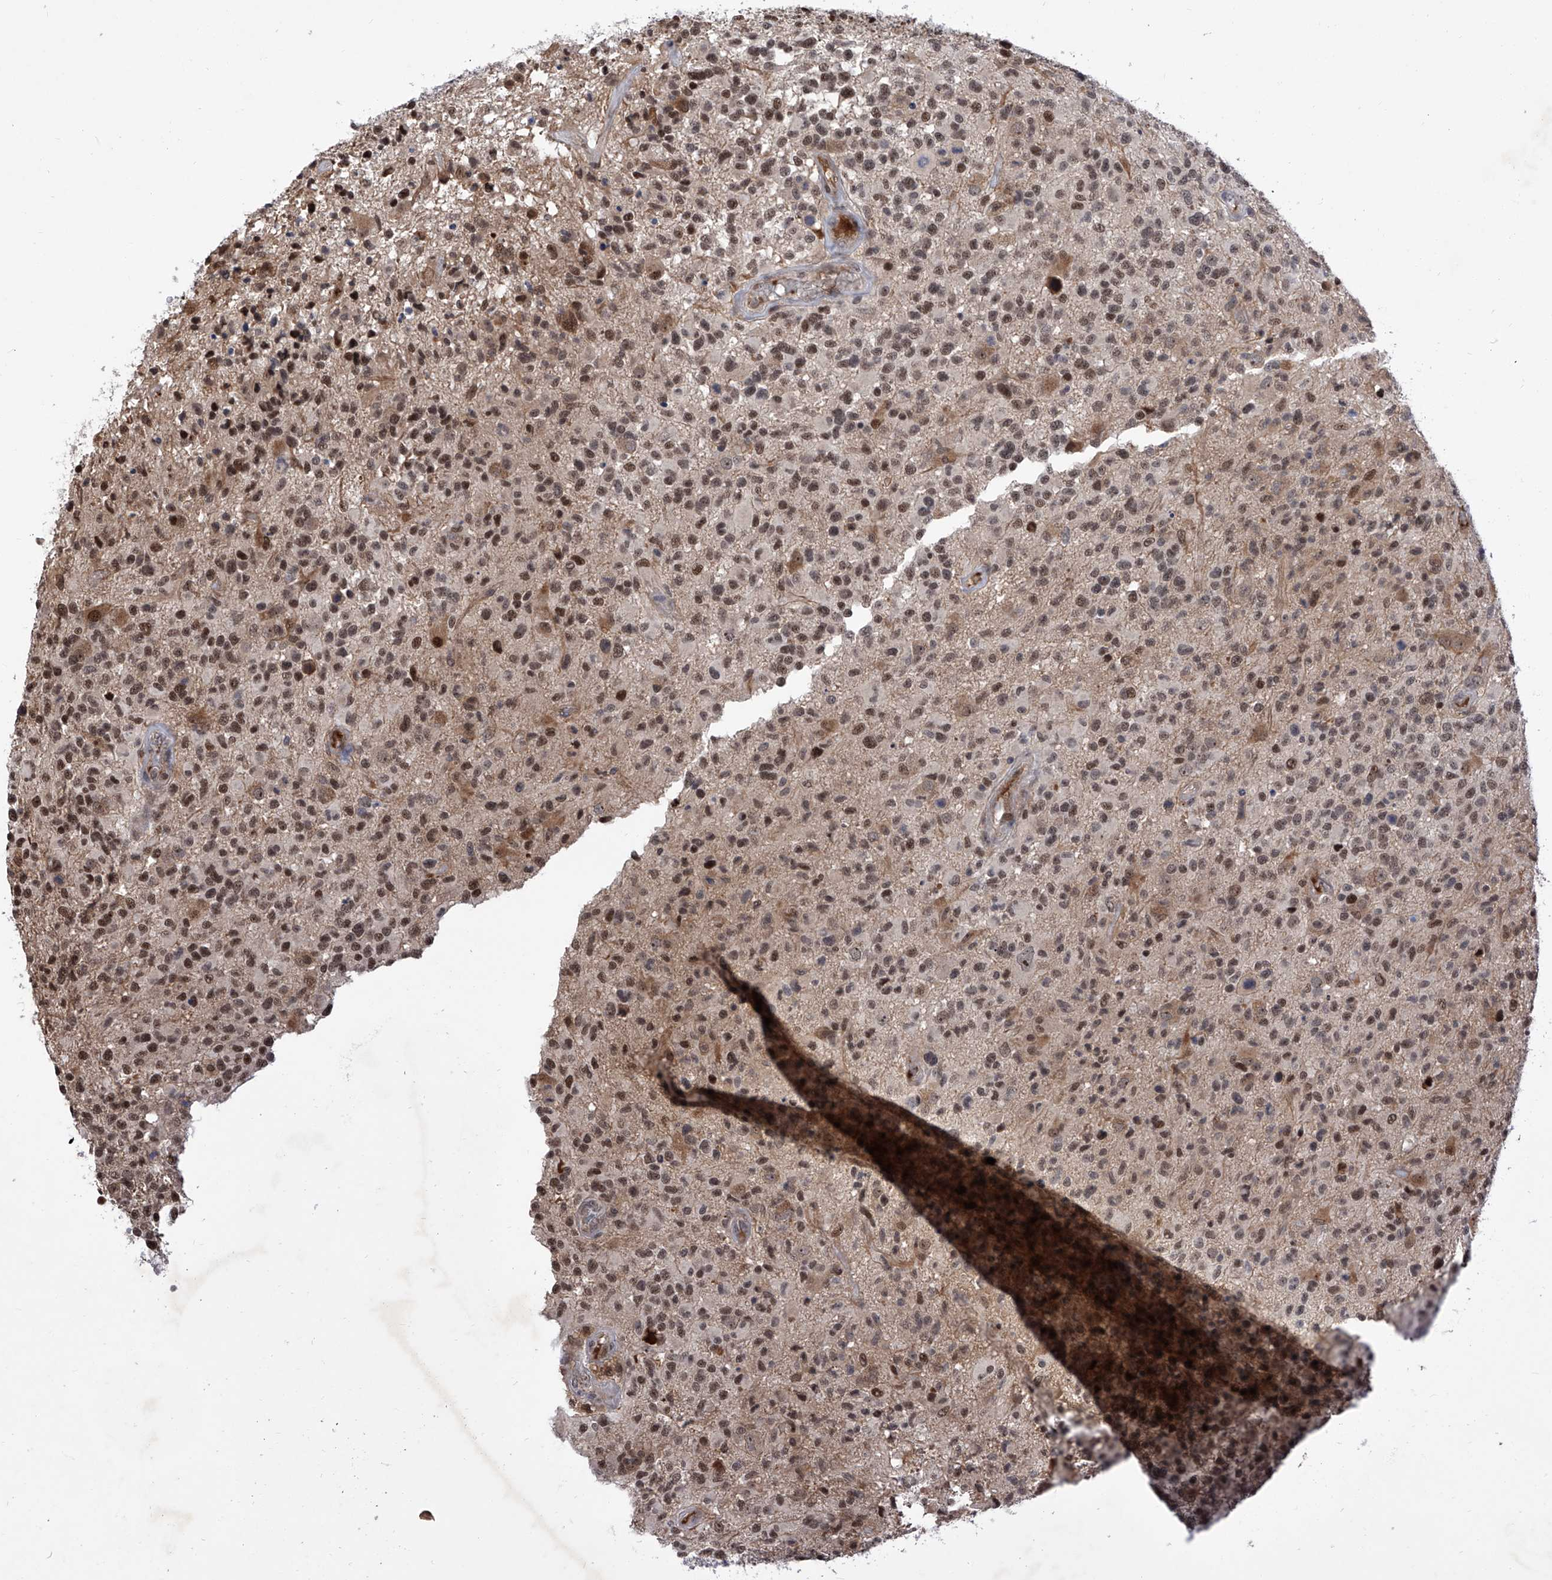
{"staining": {"intensity": "moderate", "quantity": ">75%", "location": "nuclear"}, "tissue": "glioma", "cell_type": "Tumor cells", "image_type": "cancer", "snomed": [{"axis": "morphology", "description": "Glioma, malignant, High grade"}, {"axis": "morphology", "description": "Glioblastoma, NOS"}, {"axis": "topography", "description": "Brain"}], "caption": "Glioma stained for a protein reveals moderate nuclear positivity in tumor cells. Nuclei are stained in blue.", "gene": "LGR4", "patient": {"sex": "male", "age": 60}}